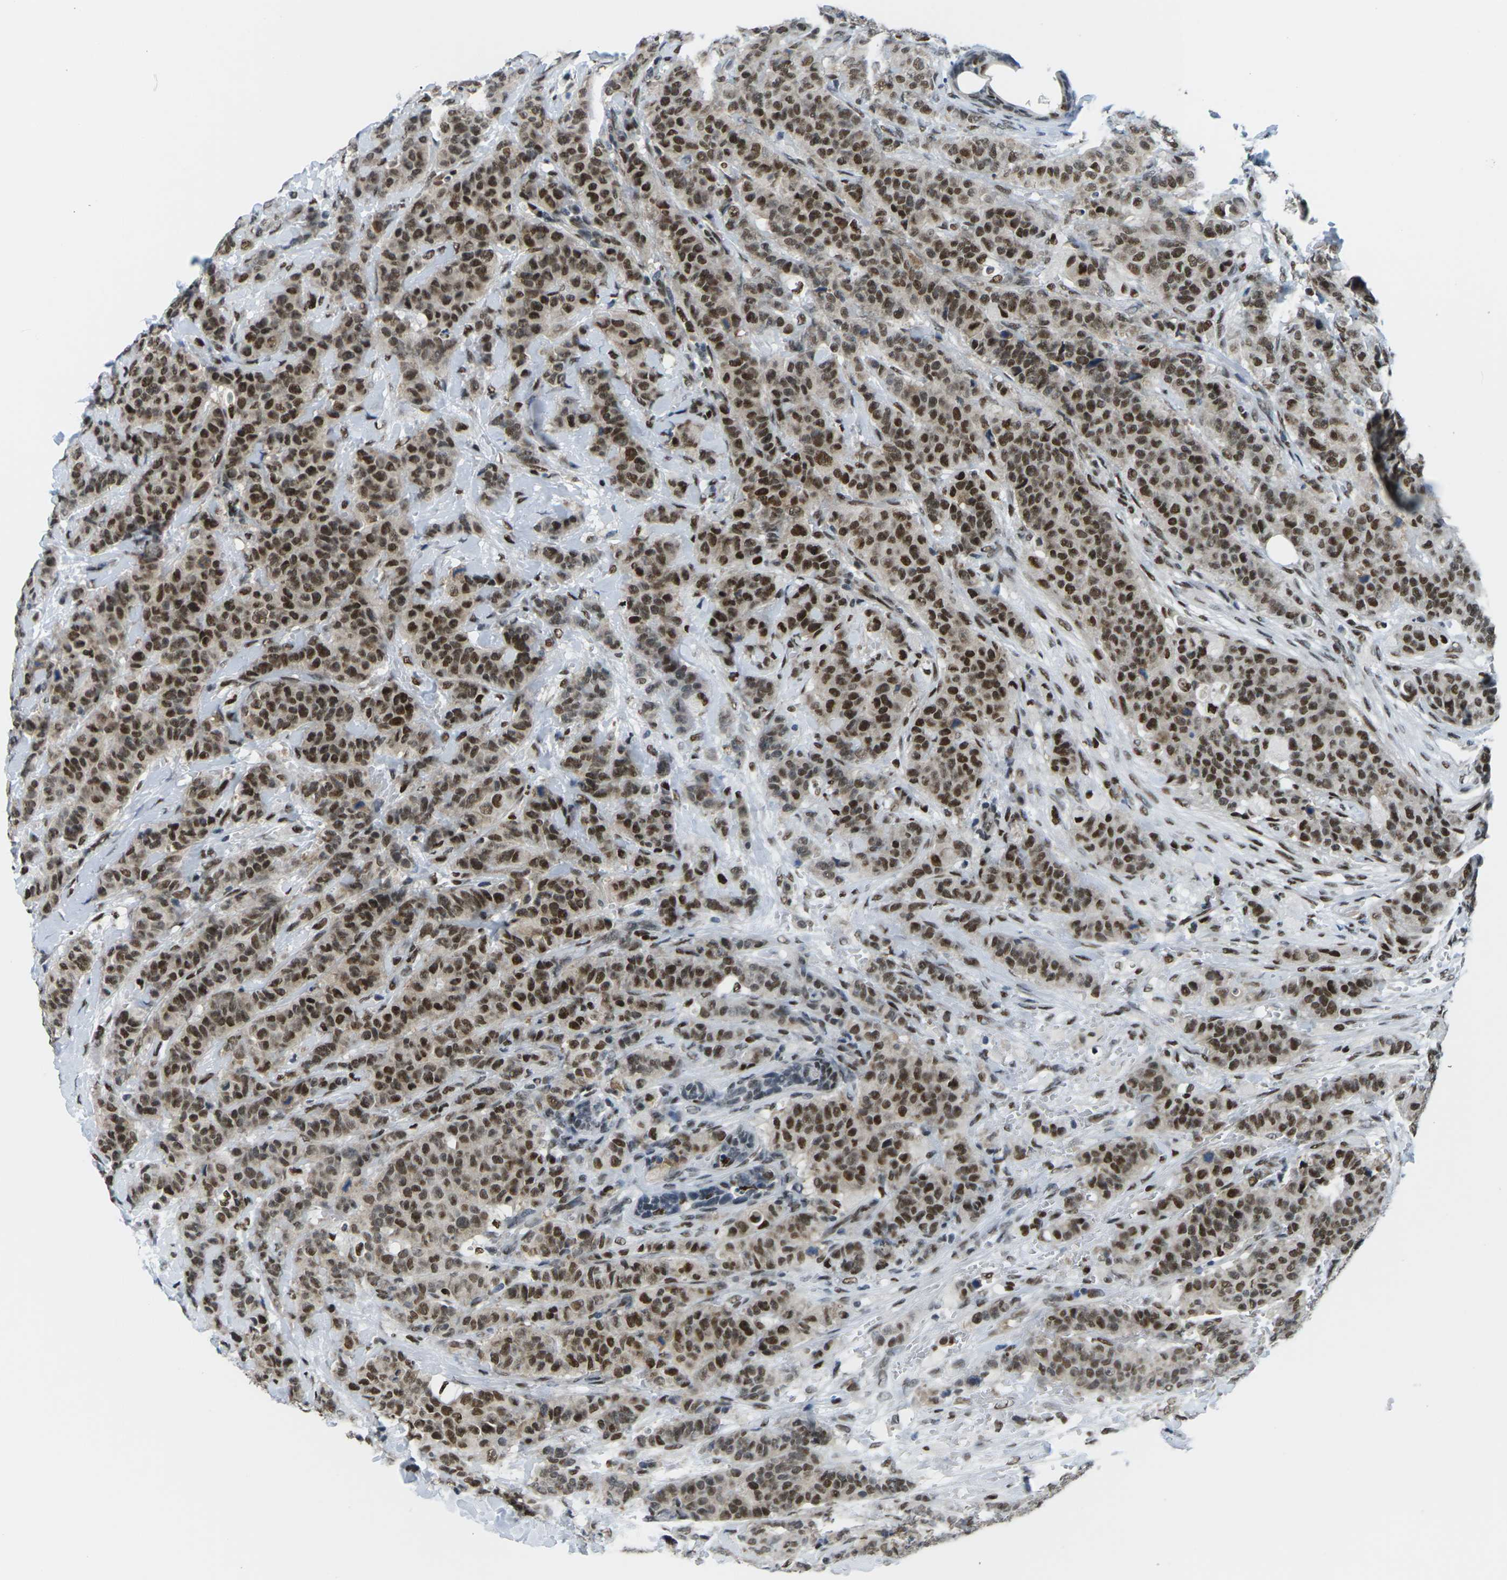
{"staining": {"intensity": "strong", "quantity": ">75%", "location": "nuclear"}, "tissue": "breast cancer", "cell_type": "Tumor cells", "image_type": "cancer", "snomed": [{"axis": "morphology", "description": "Normal tissue, NOS"}, {"axis": "morphology", "description": "Duct carcinoma"}, {"axis": "topography", "description": "Breast"}], "caption": "The micrograph displays staining of breast cancer (infiltrating ductal carcinoma), revealing strong nuclear protein staining (brown color) within tumor cells. The protein of interest is shown in brown color, while the nuclei are stained blue.", "gene": "PSME3", "patient": {"sex": "female", "age": 40}}